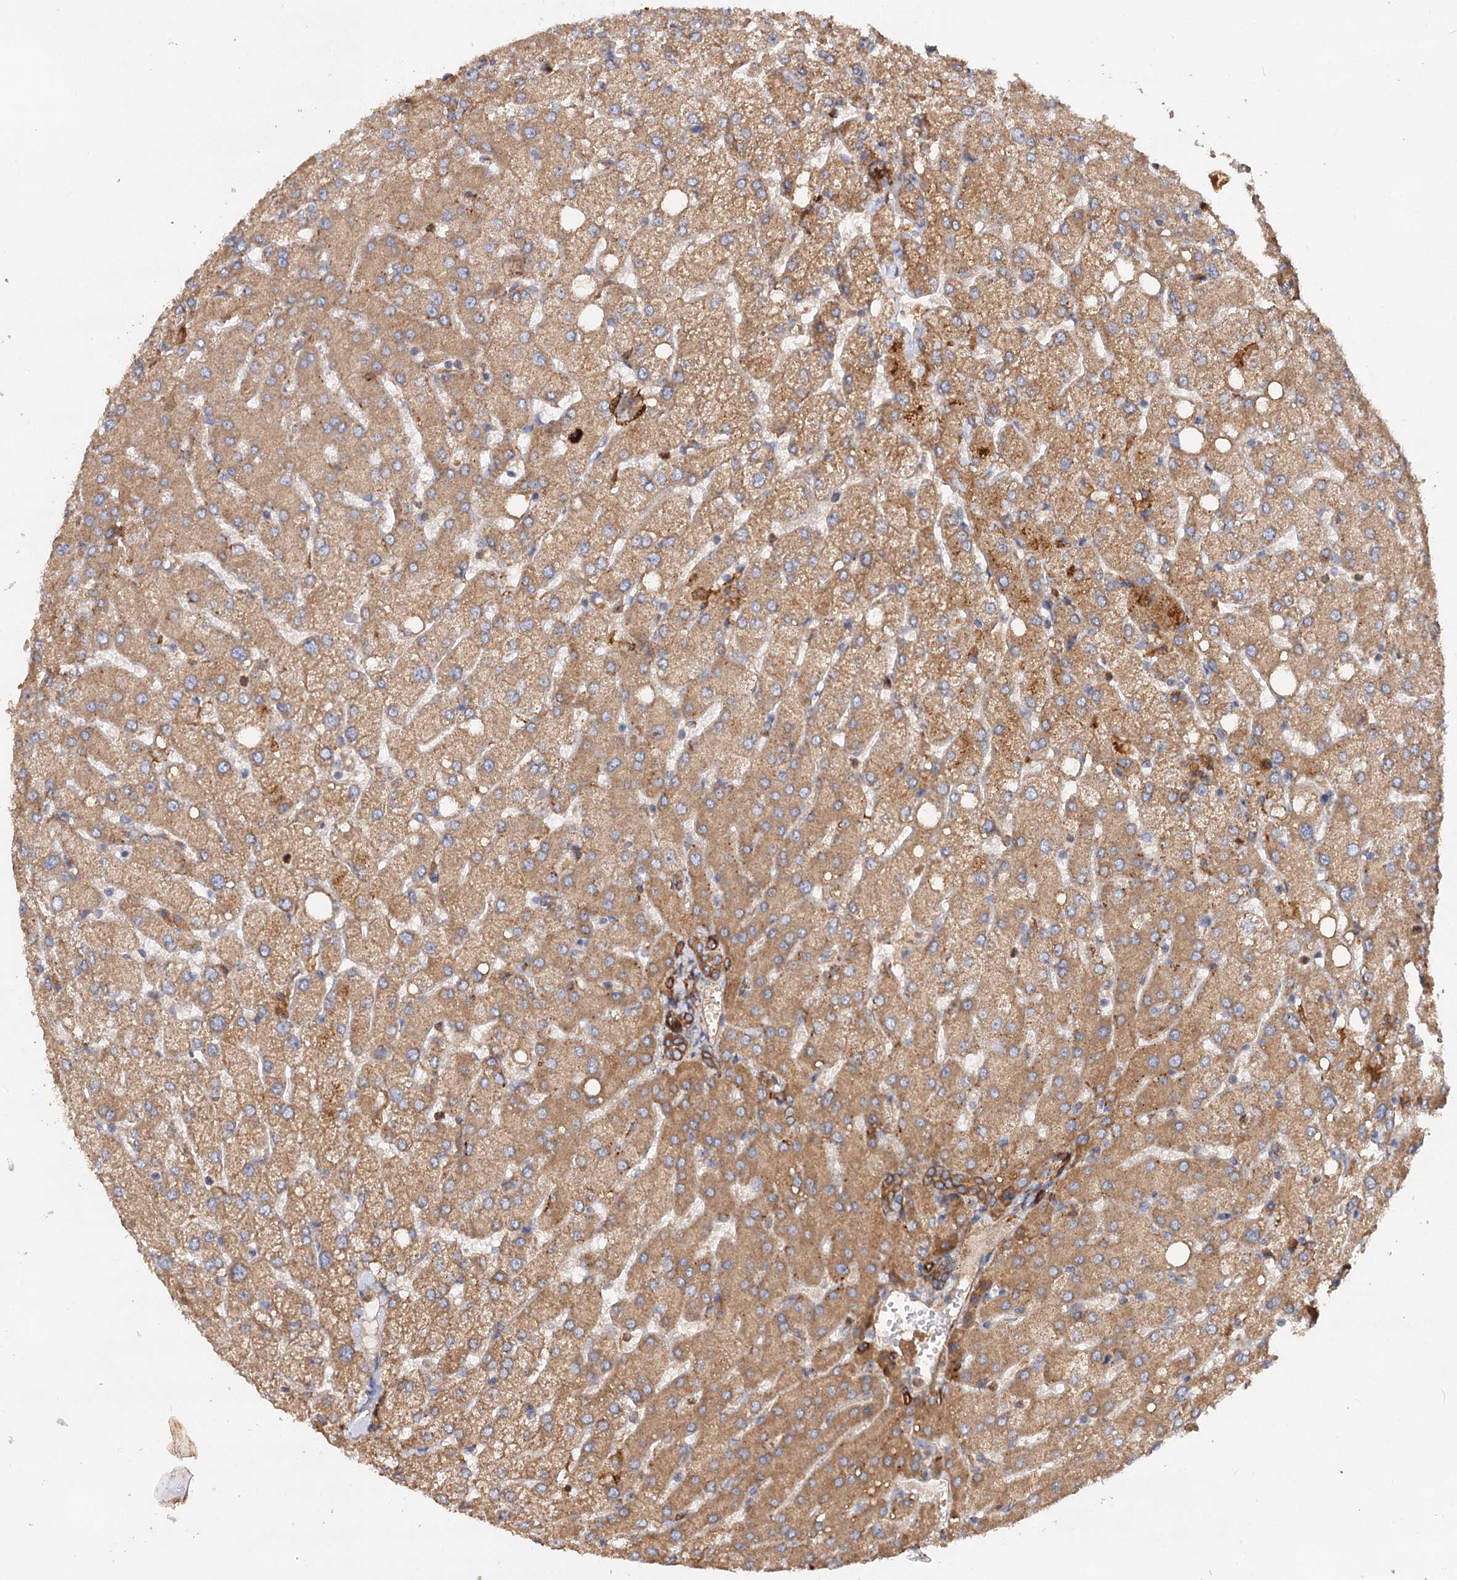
{"staining": {"intensity": "moderate", "quantity": ">75%", "location": "cytoplasmic/membranous"}, "tissue": "liver", "cell_type": "Cholangiocytes", "image_type": "normal", "snomed": [{"axis": "morphology", "description": "Normal tissue, NOS"}, {"axis": "topography", "description": "Liver"}], "caption": "Immunohistochemical staining of unremarkable liver exhibits >75% levels of moderate cytoplasmic/membranous protein staining in approximately >75% of cholangiocytes.", "gene": "CSAD", "patient": {"sex": "female", "age": 54}}